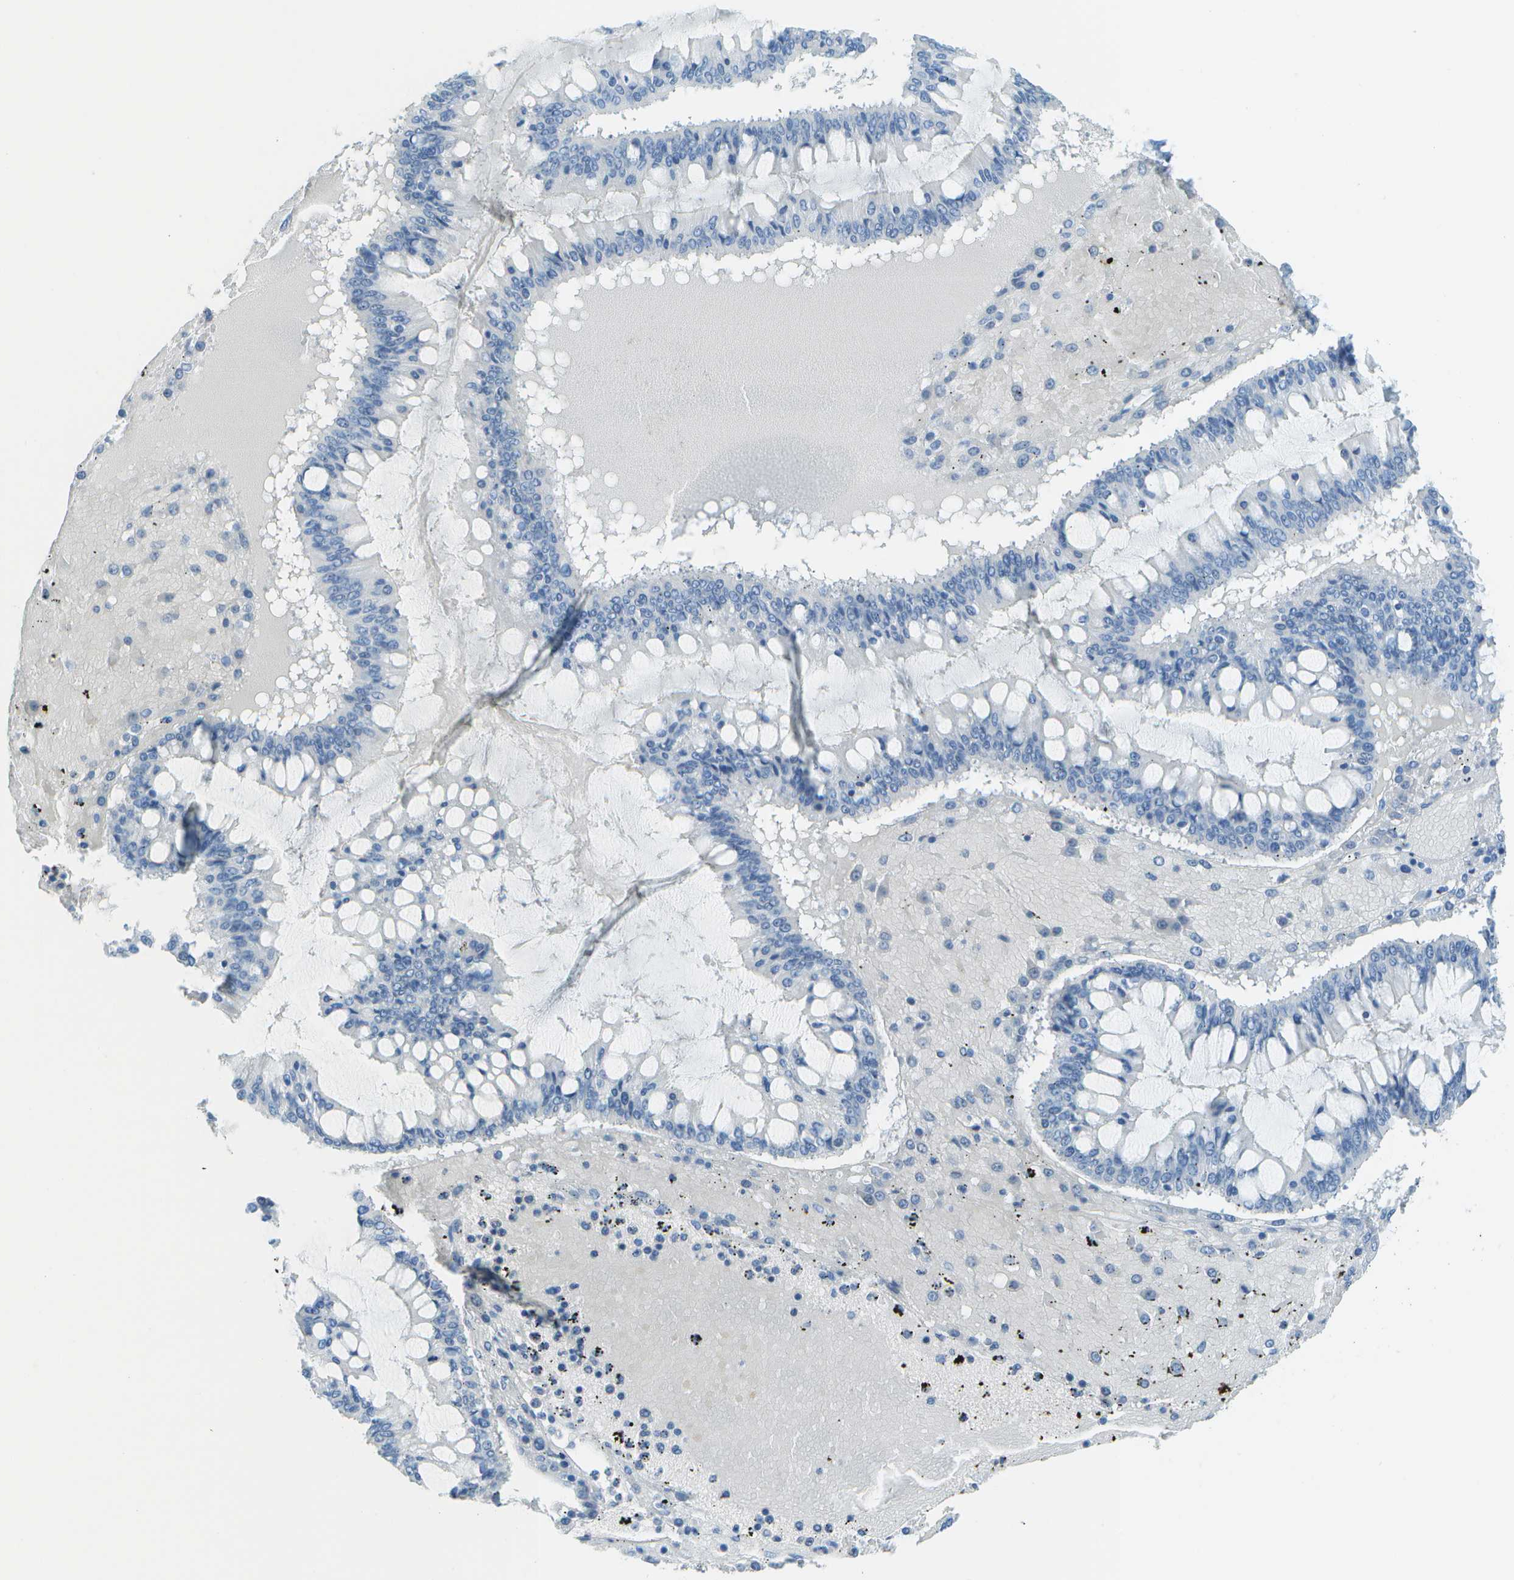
{"staining": {"intensity": "negative", "quantity": "none", "location": "none"}, "tissue": "ovarian cancer", "cell_type": "Tumor cells", "image_type": "cancer", "snomed": [{"axis": "morphology", "description": "Cystadenocarcinoma, mucinous, NOS"}, {"axis": "topography", "description": "Ovary"}], "caption": "The photomicrograph reveals no significant expression in tumor cells of ovarian cancer. (DAB immunohistochemistry (IHC), high magnification).", "gene": "C1S", "patient": {"sex": "female", "age": 73}}